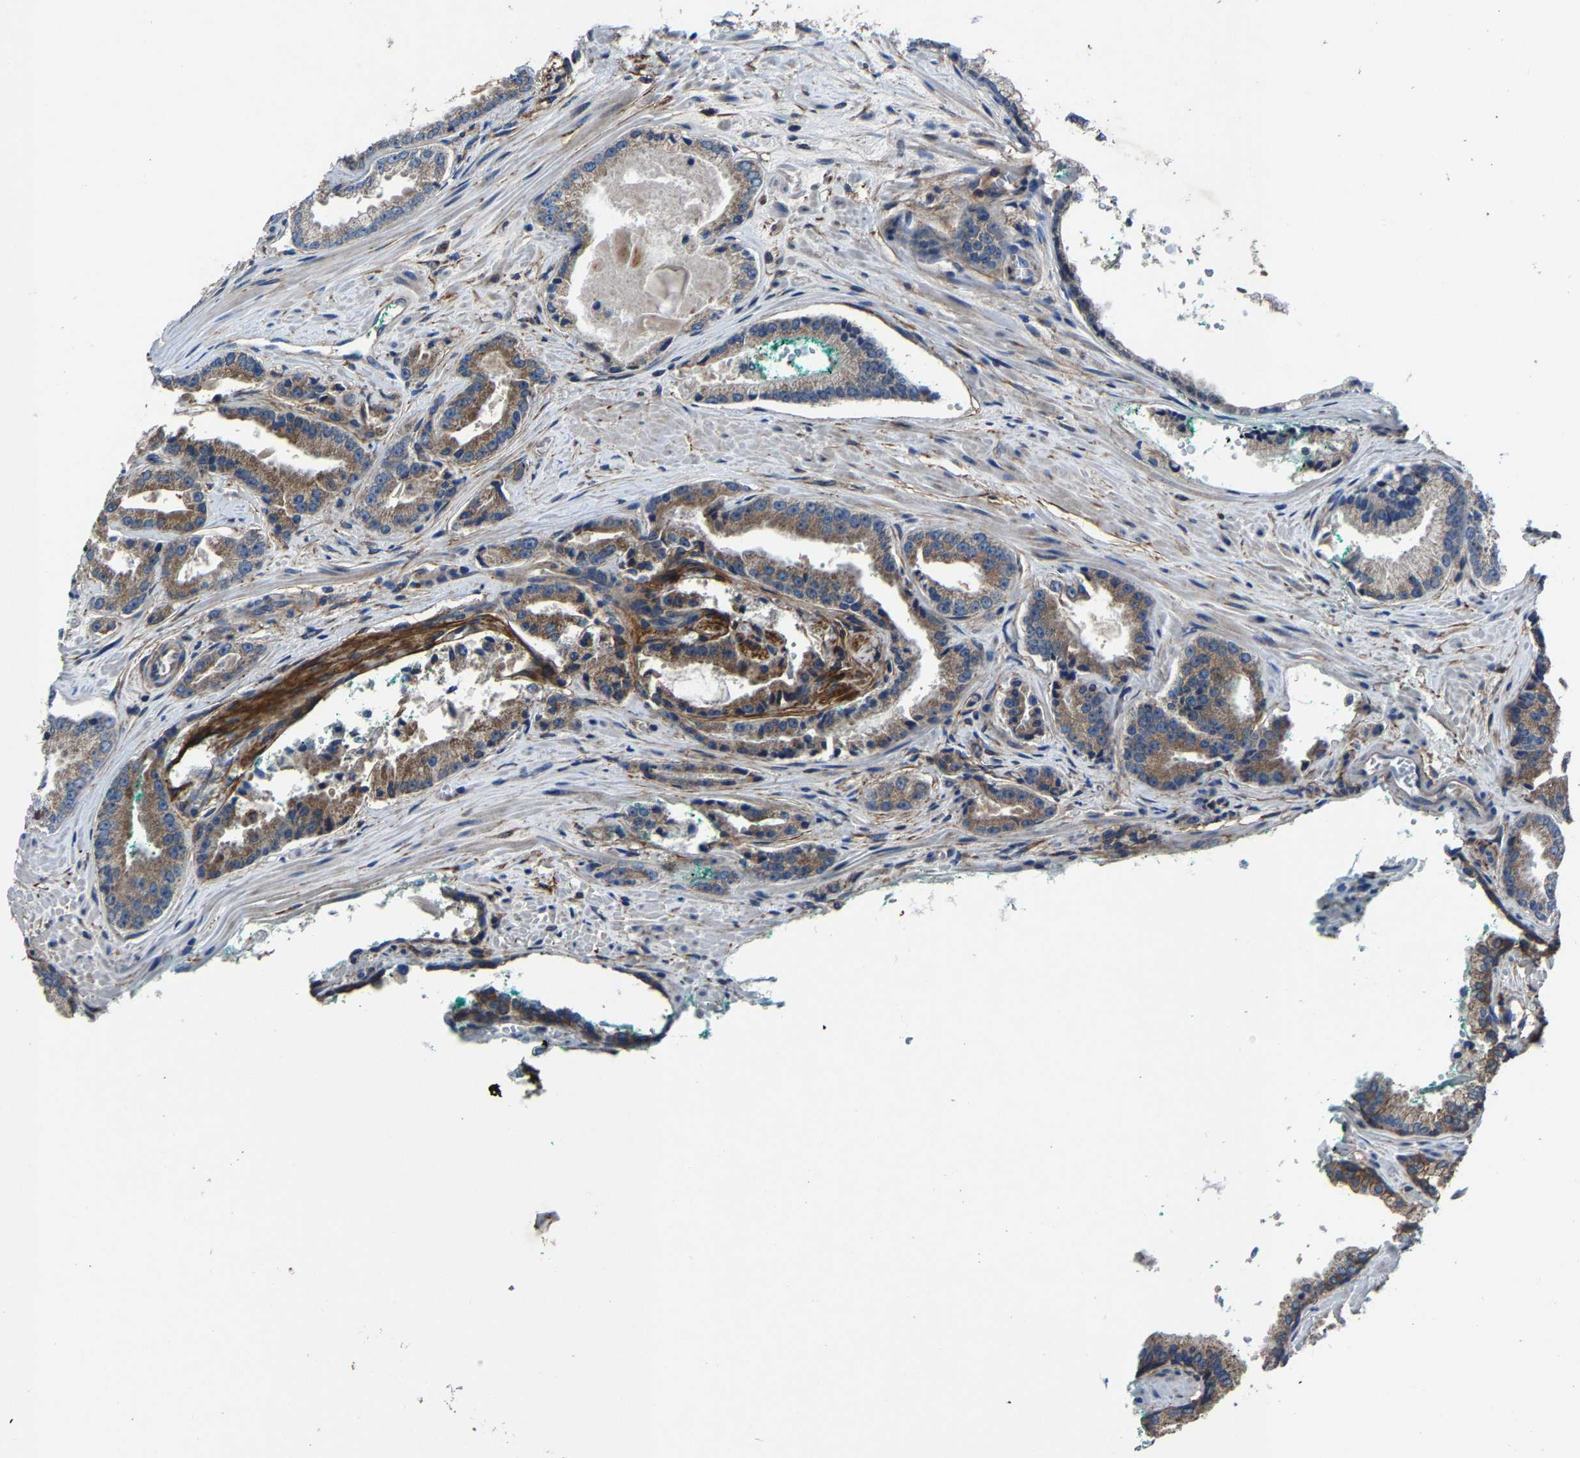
{"staining": {"intensity": "moderate", "quantity": ">75%", "location": "cytoplasmic/membranous"}, "tissue": "prostate cancer", "cell_type": "Tumor cells", "image_type": "cancer", "snomed": [{"axis": "morphology", "description": "Adenocarcinoma, High grade"}, {"axis": "topography", "description": "Prostate"}], "caption": "Protein staining shows moderate cytoplasmic/membranous expression in approximately >75% of tumor cells in prostate cancer. (Stains: DAB in brown, nuclei in blue, Microscopy: brightfield microscopy at high magnification).", "gene": "KIAA1958", "patient": {"sex": "male", "age": 71}}